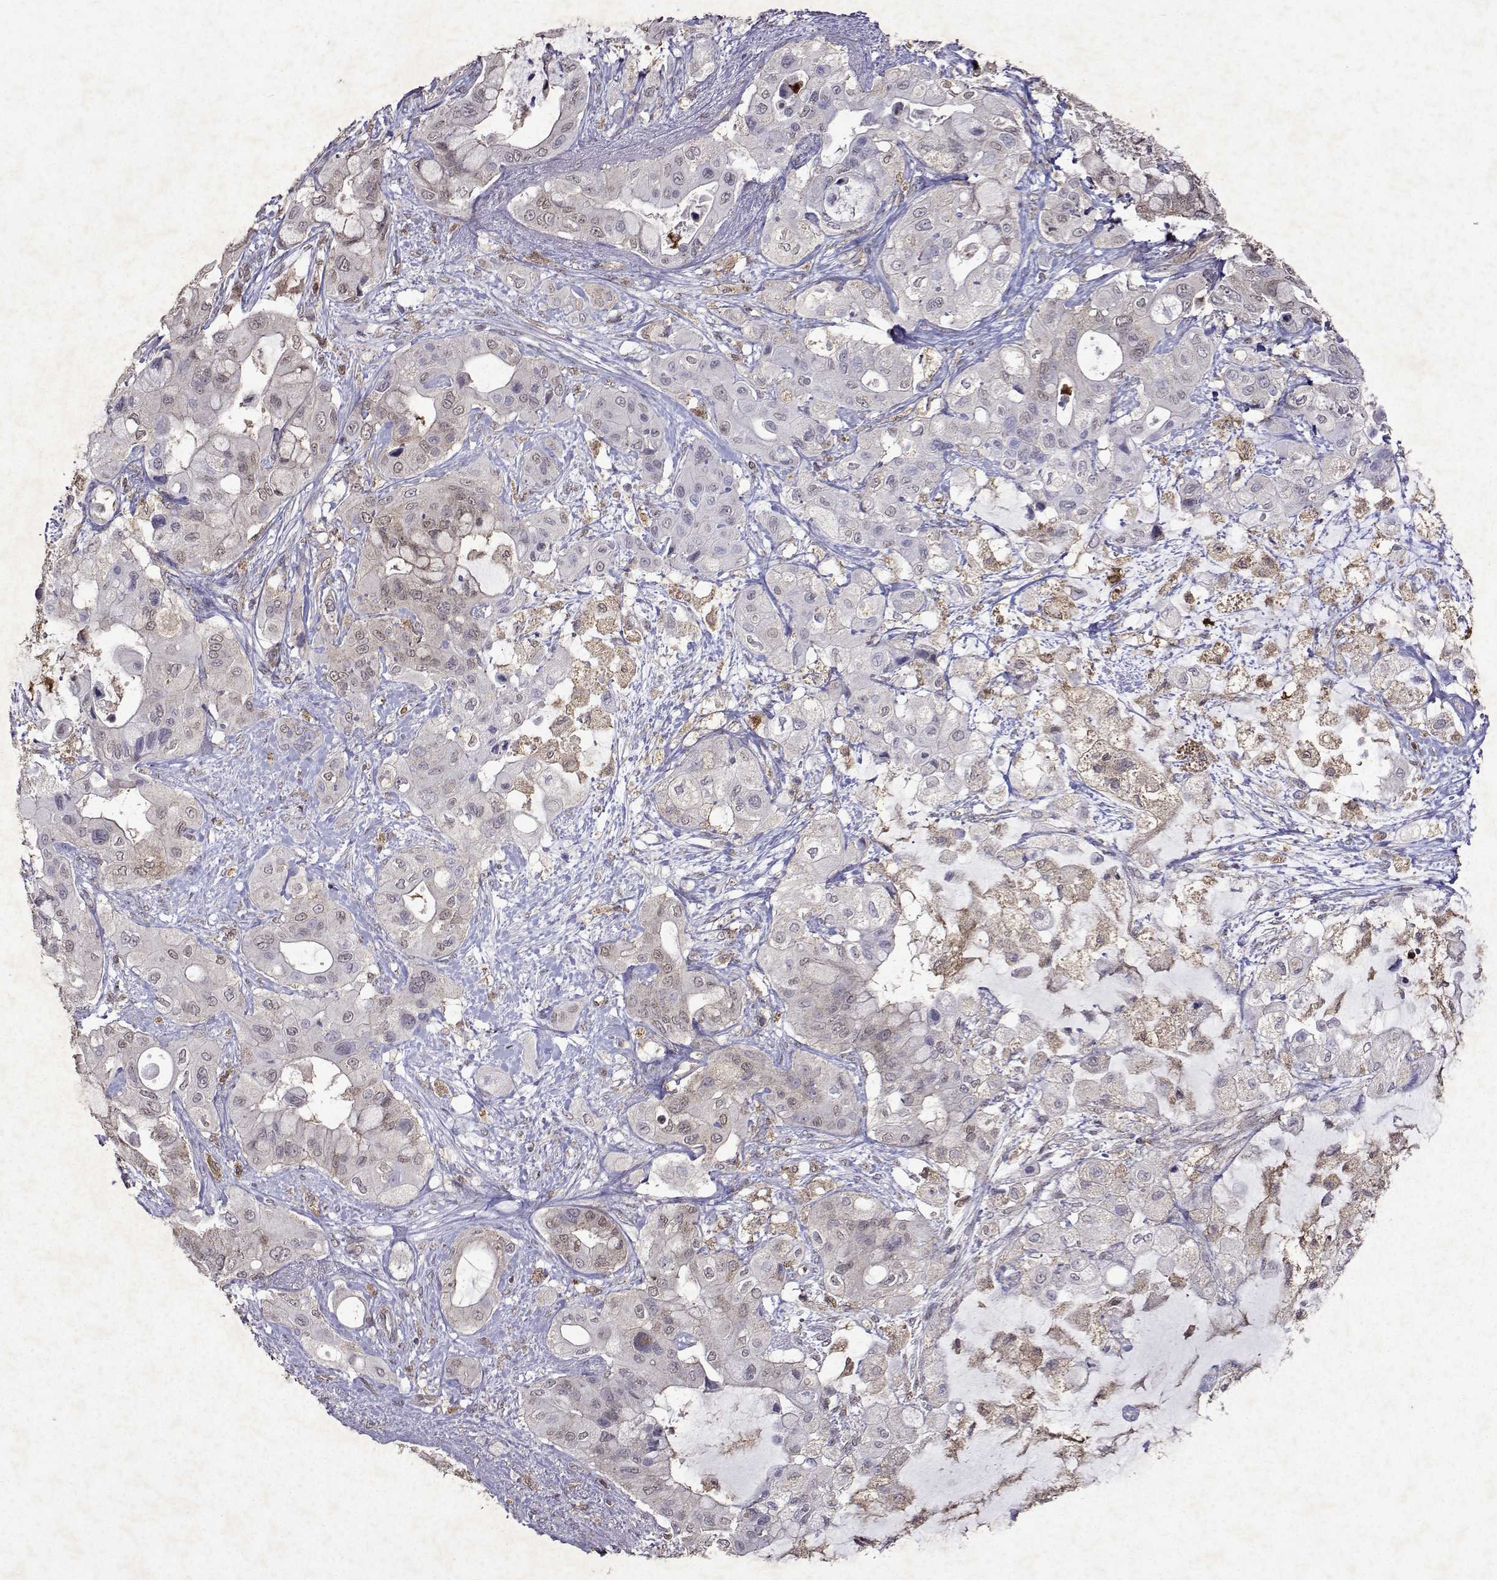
{"staining": {"intensity": "negative", "quantity": "none", "location": "none"}, "tissue": "pancreatic cancer", "cell_type": "Tumor cells", "image_type": "cancer", "snomed": [{"axis": "morphology", "description": "Adenocarcinoma, NOS"}, {"axis": "topography", "description": "Pancreas"}], "caption": "Adenocarcinoma (pancreatic) was stained to show a protein in brown. There is no significant staining in tumor cells.", "gene": "APAF1", "patient": {"sex": "male", "age": 71}}